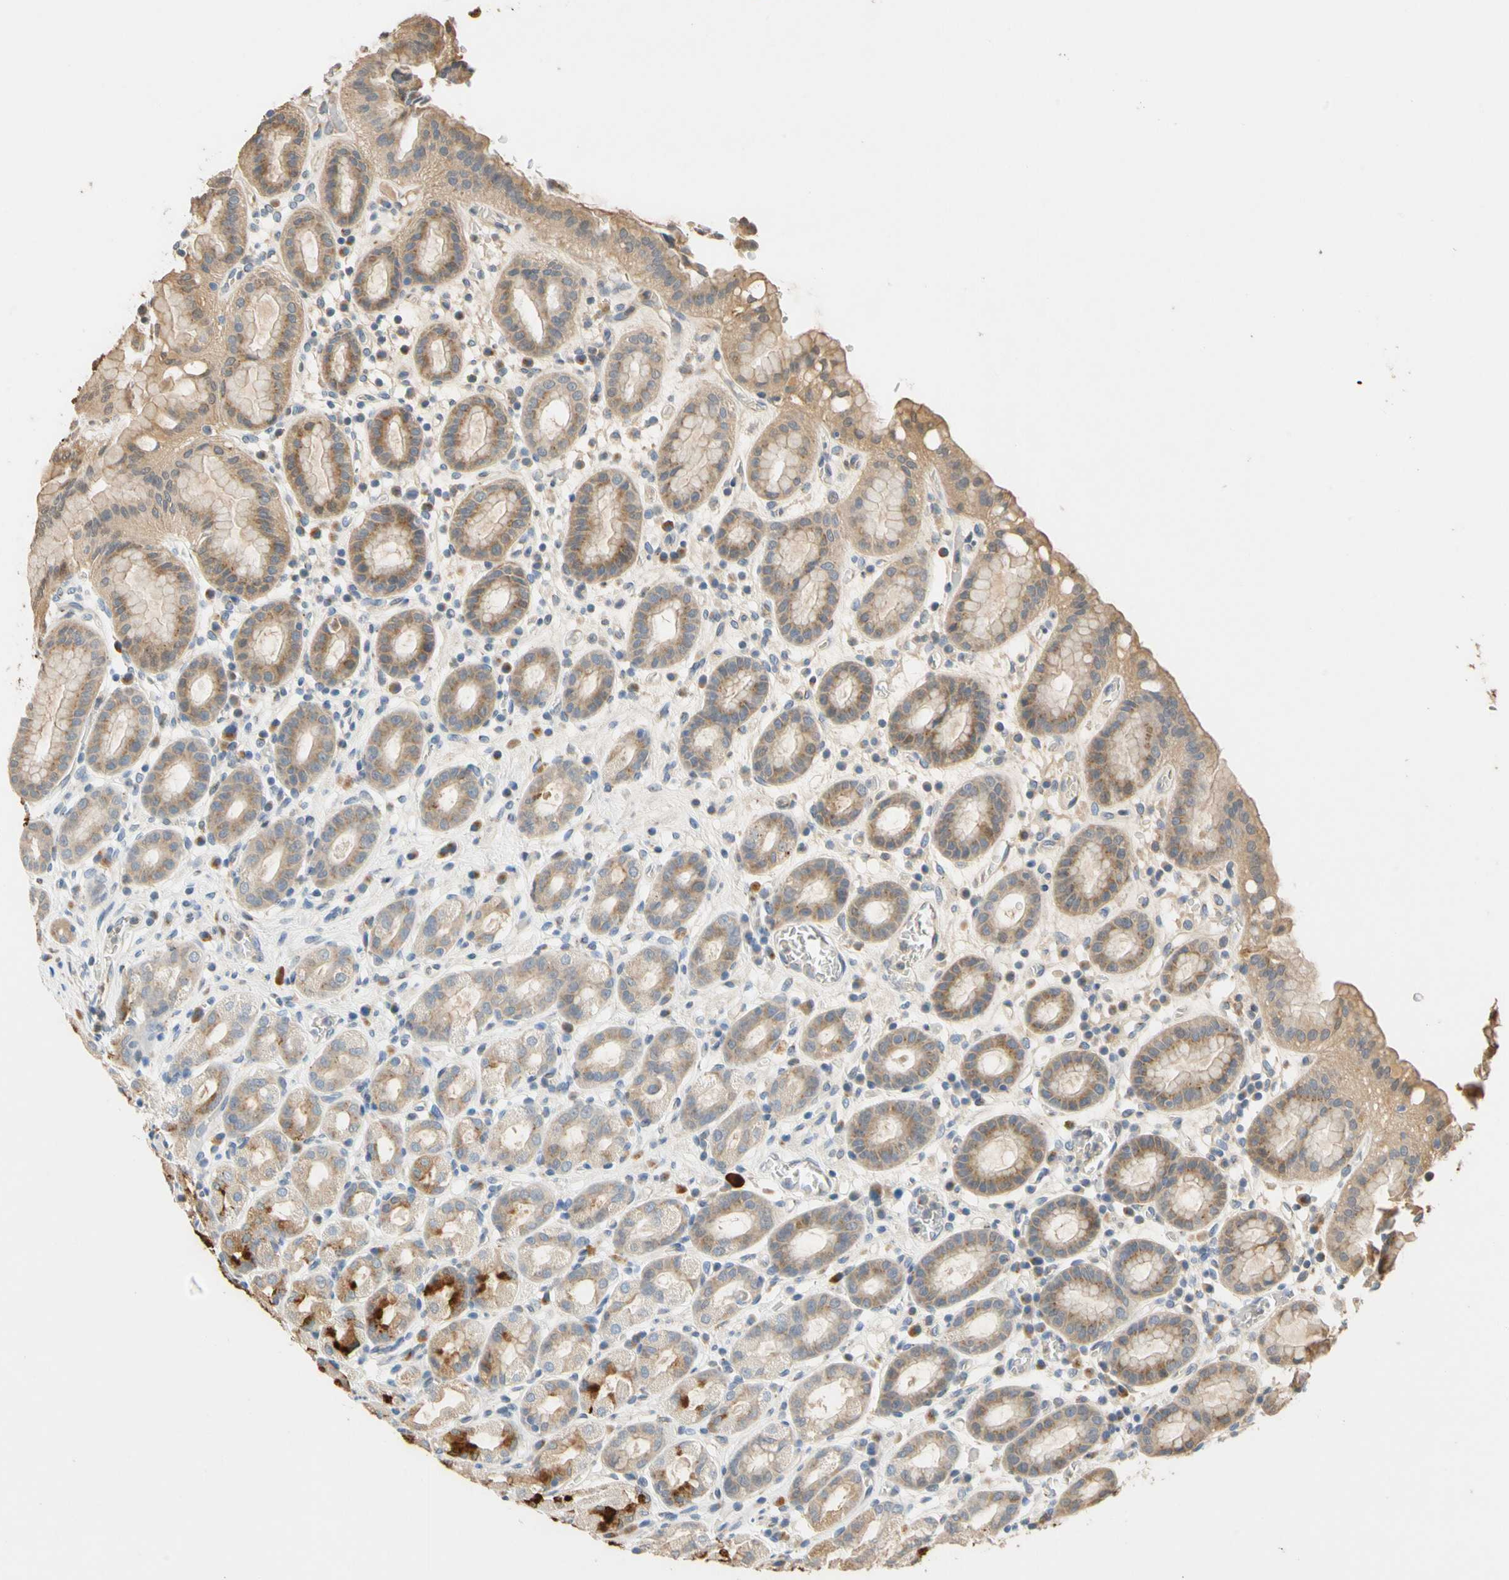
{"staining": {"intensity": "strong", "quantity": "25%-75%", "location": "cytoplasmic/membranous"}, "tissue": "stomach", "cell_type": "Glandular cells", "image_type": "normal", "snomed": [{"axis": "morphology", "description": "Normal tissue, NOS"}, {"axis": "topography", "description": "Stomach, upper"}], "caption": "High-magnification brightfield microscopy of benign stomach stained with DAB (brown) and counterstained with hematoxylin (blue). glandular cells exhibit strong cytoplasmic/membranous expression is present in approximately25%-75% of cells. (brown staining indicates protein expression, while blue staining denotes nuclei).", "gene": "GPSM2", "patient": {"sex": "male", "age": 68}}